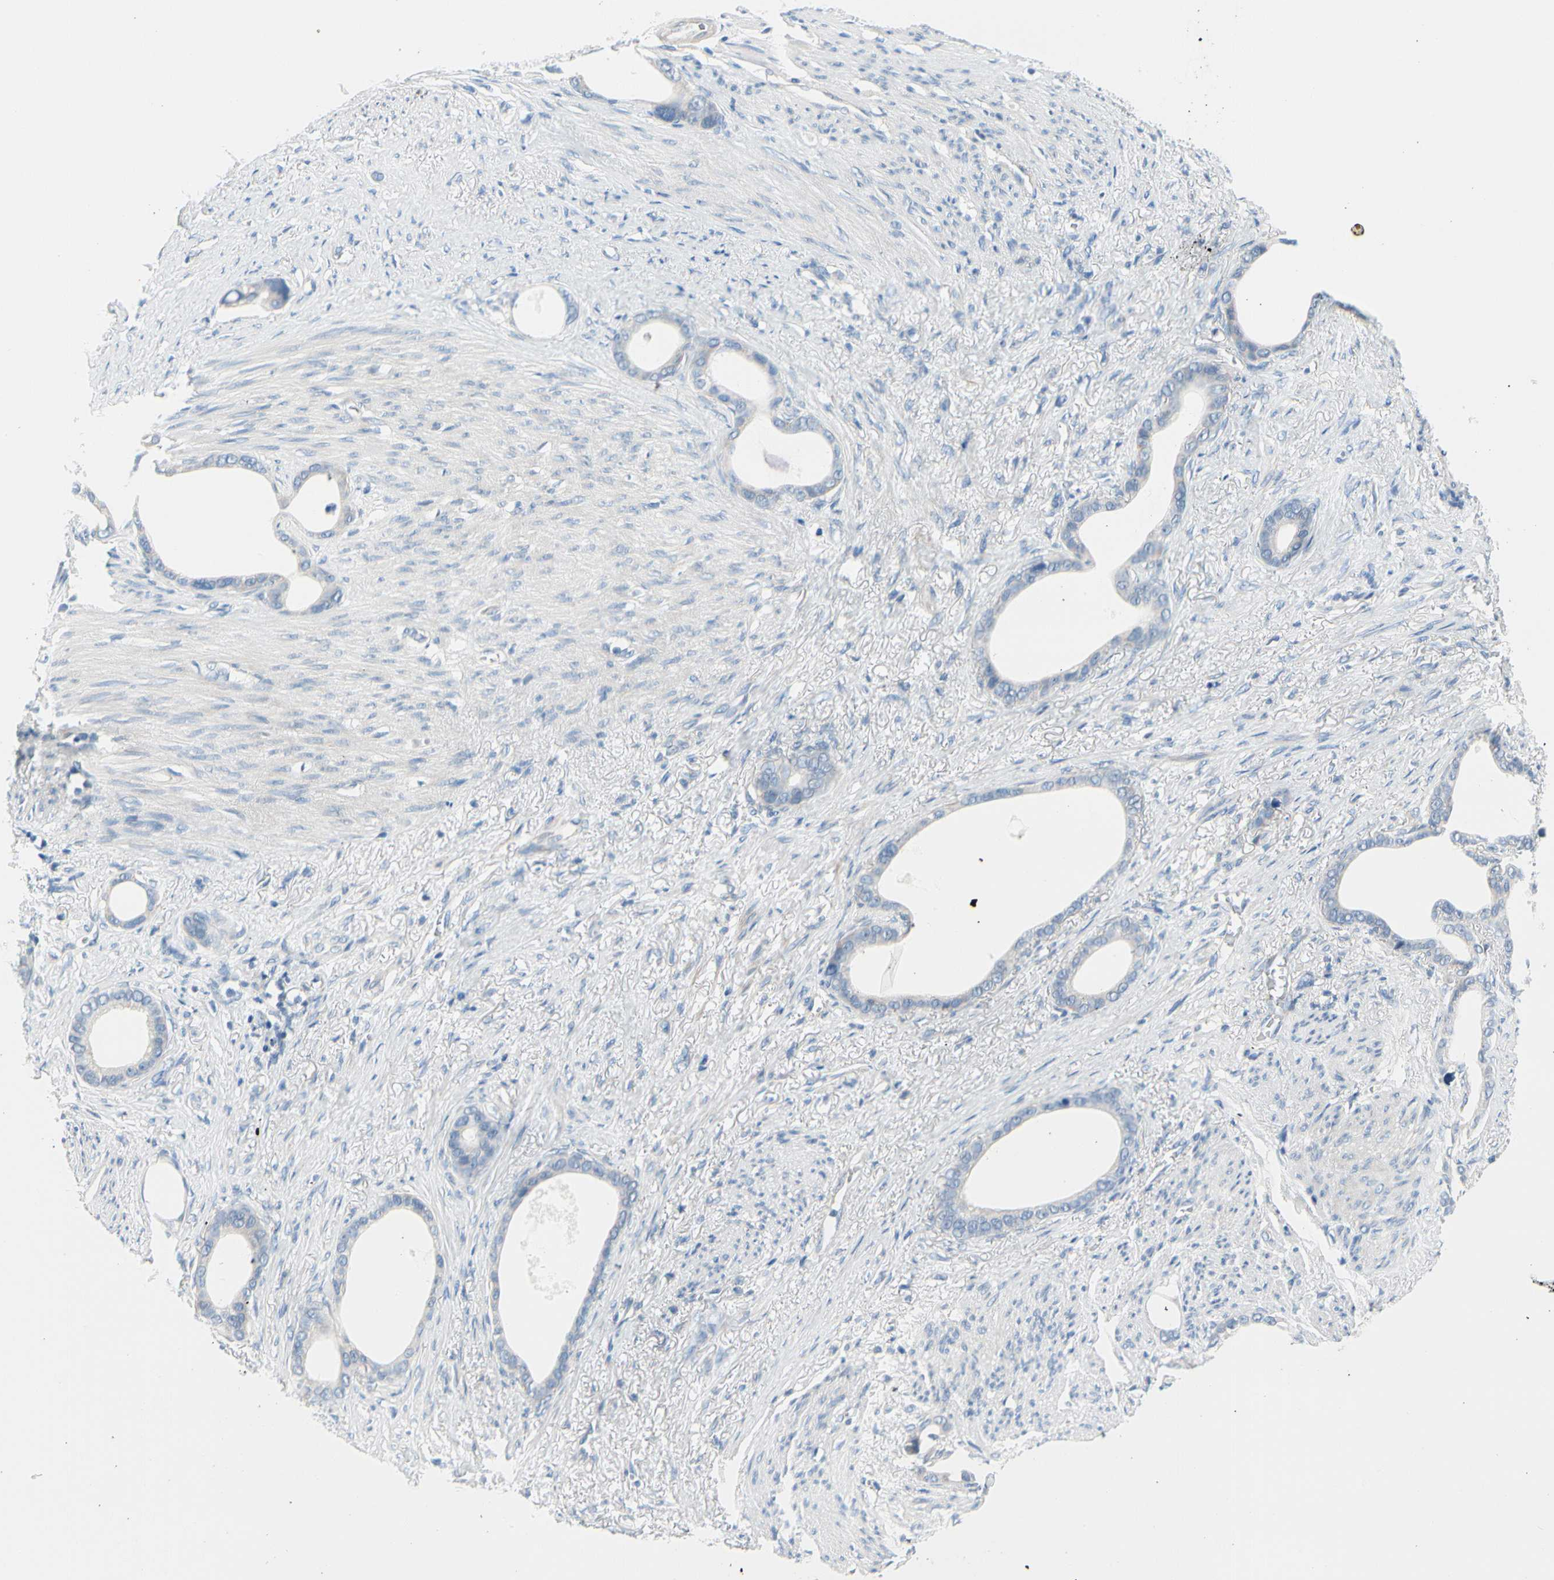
{"staining": {"intensity": "negative", "quantity": "none", "location": "none"}, "tissue": "stomach cancer", "cell_type": "Tumor cells", "image_type": "cancer", "snomed": [{"axis": "morphology", "description": "Adenocarcinoma, NOS"}, {"axis": "topography", "description": "Stomach"}], "caption": "This is an immunohistochemistry (IHC) photomicrograph of adenocarcinoma (stomach). There is no staining in tumor cells.", "gene": "FCER2", "patient": {"sex": "female", "age": 75}}